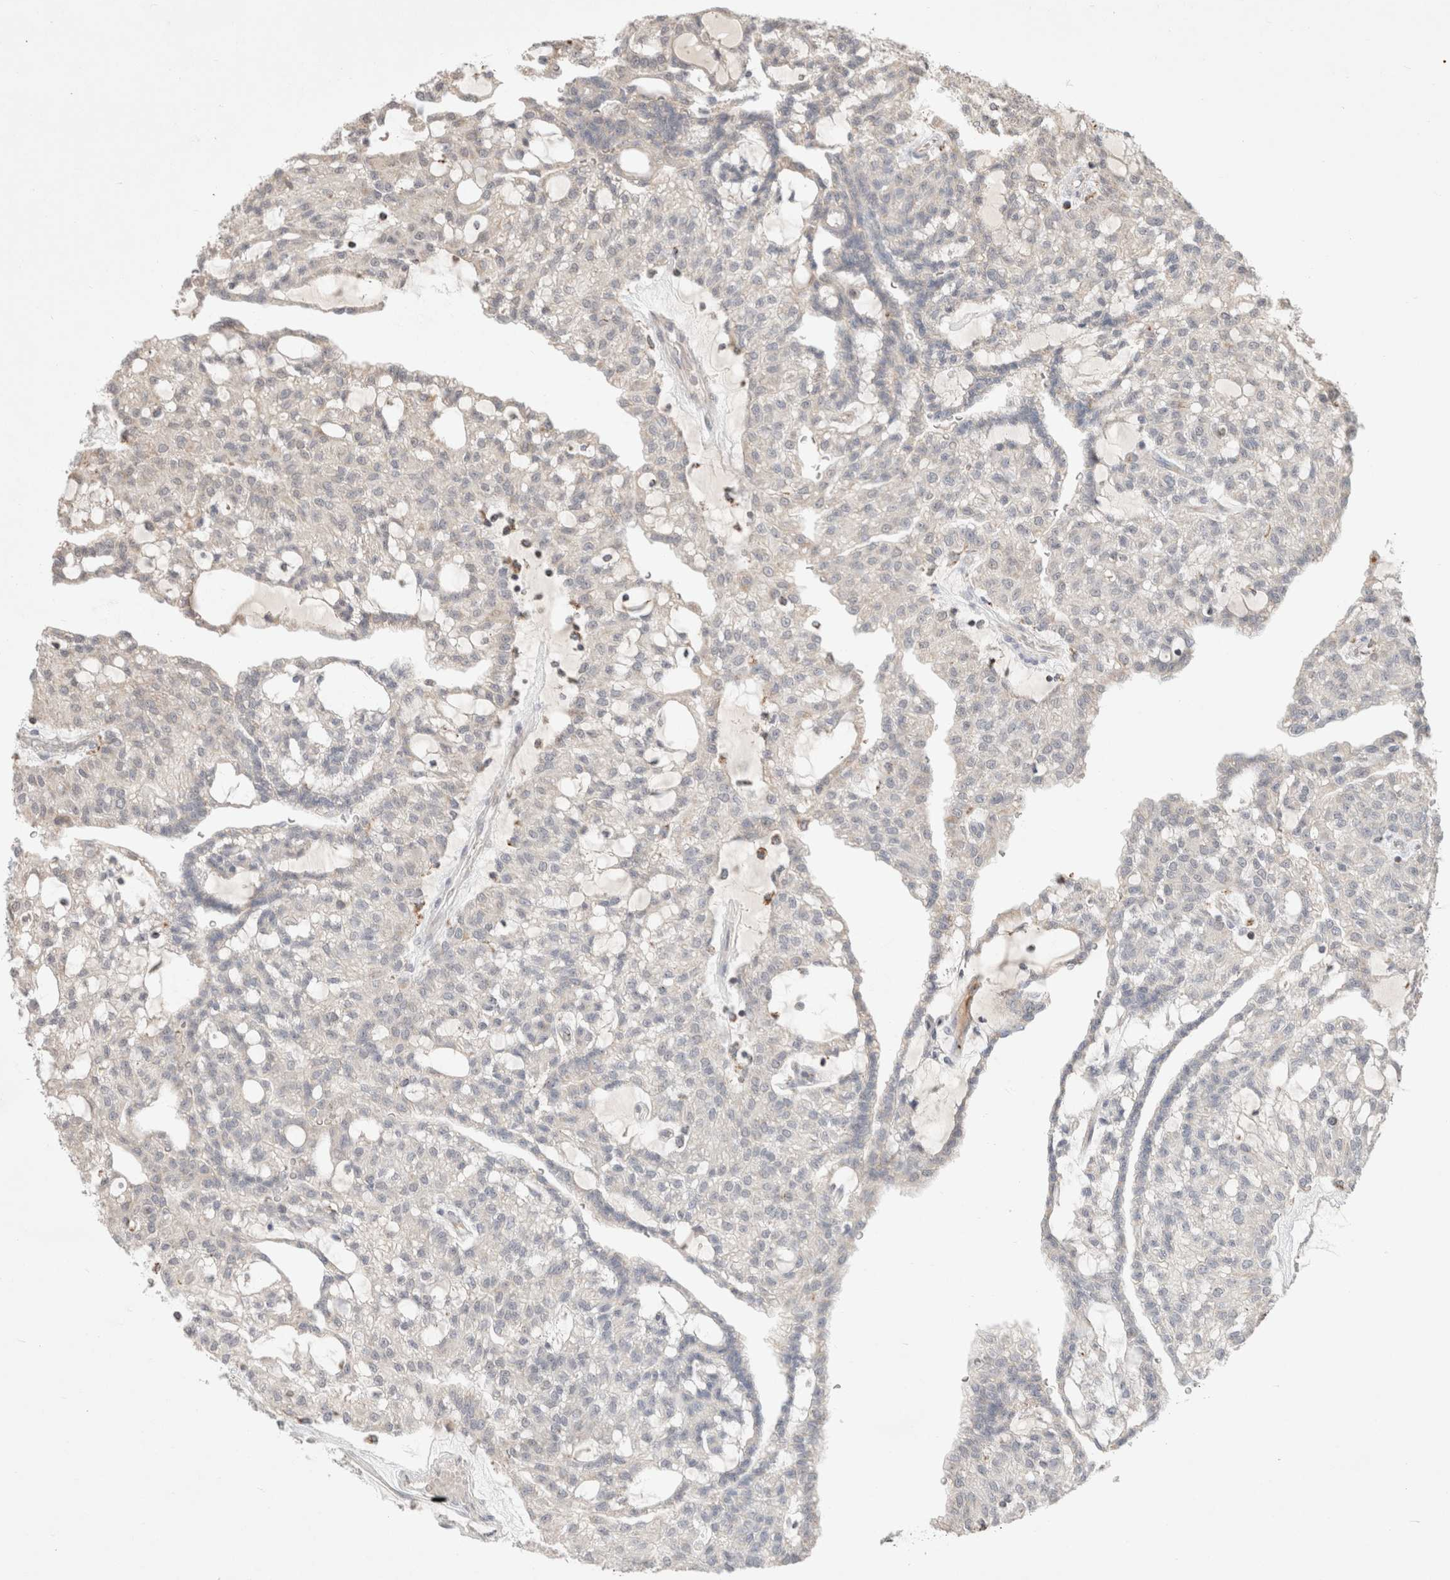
{"staining": {"intensity": "negative", "quantity": "none", "location": "none"}, "tissue": "renal cancer", "cell_type": "Tumor cells", "image_type": "cancer", "snomed": [{"axis": "morphology", "description": "Adenocarcinoma, NOS"}, {"axis": "topography", "description": "Kidney"}], "caption": "Immunohistochemistry (IHC) of renal cancer demonstrates no expression in tumor cells. (DAB immunohistochemistry (IHC) with hematoxylin counter stain).", "gene": "HROB", "patient": {"sex": "male", "age": 63}}